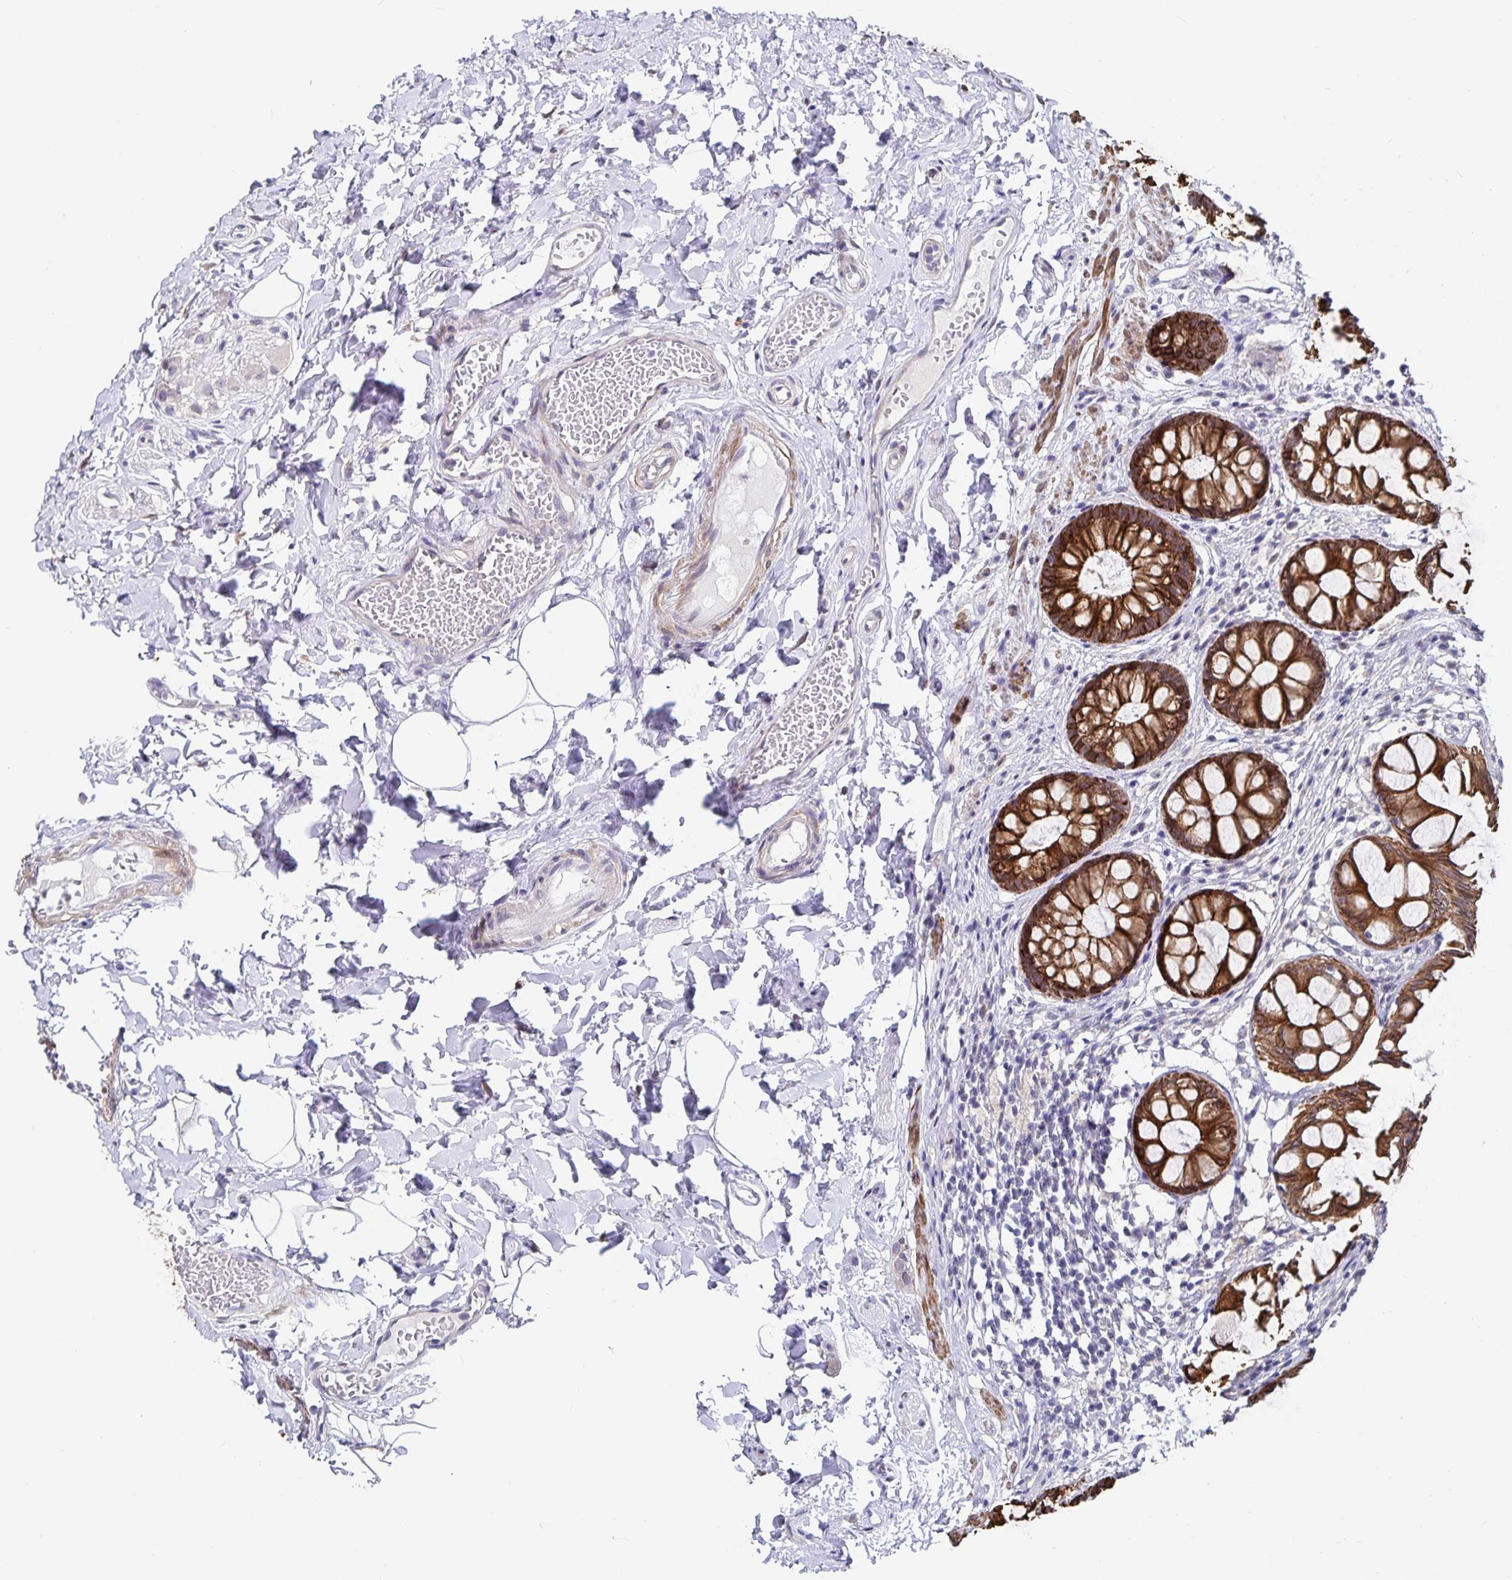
{"staining": {"intensity": "strong", "quantity": ">75%", "location": "cytoplasmic/membranous"}, "tissue": "rectum", "cell_type": "Glandular cells", "image_type": "normal", "snomed": [{"axis": "morphology", "description": "Normal tissue, NOS"}, {"axis": "topography", "description": "Rectum"}], "caption": "Protein staining displays strong cytoplasmic/membranous expression in approximately >75% of glandular cells in unremarkable rectum.", "gene": "ZIK1", "patient": {"sex": "female", "age": 62}}